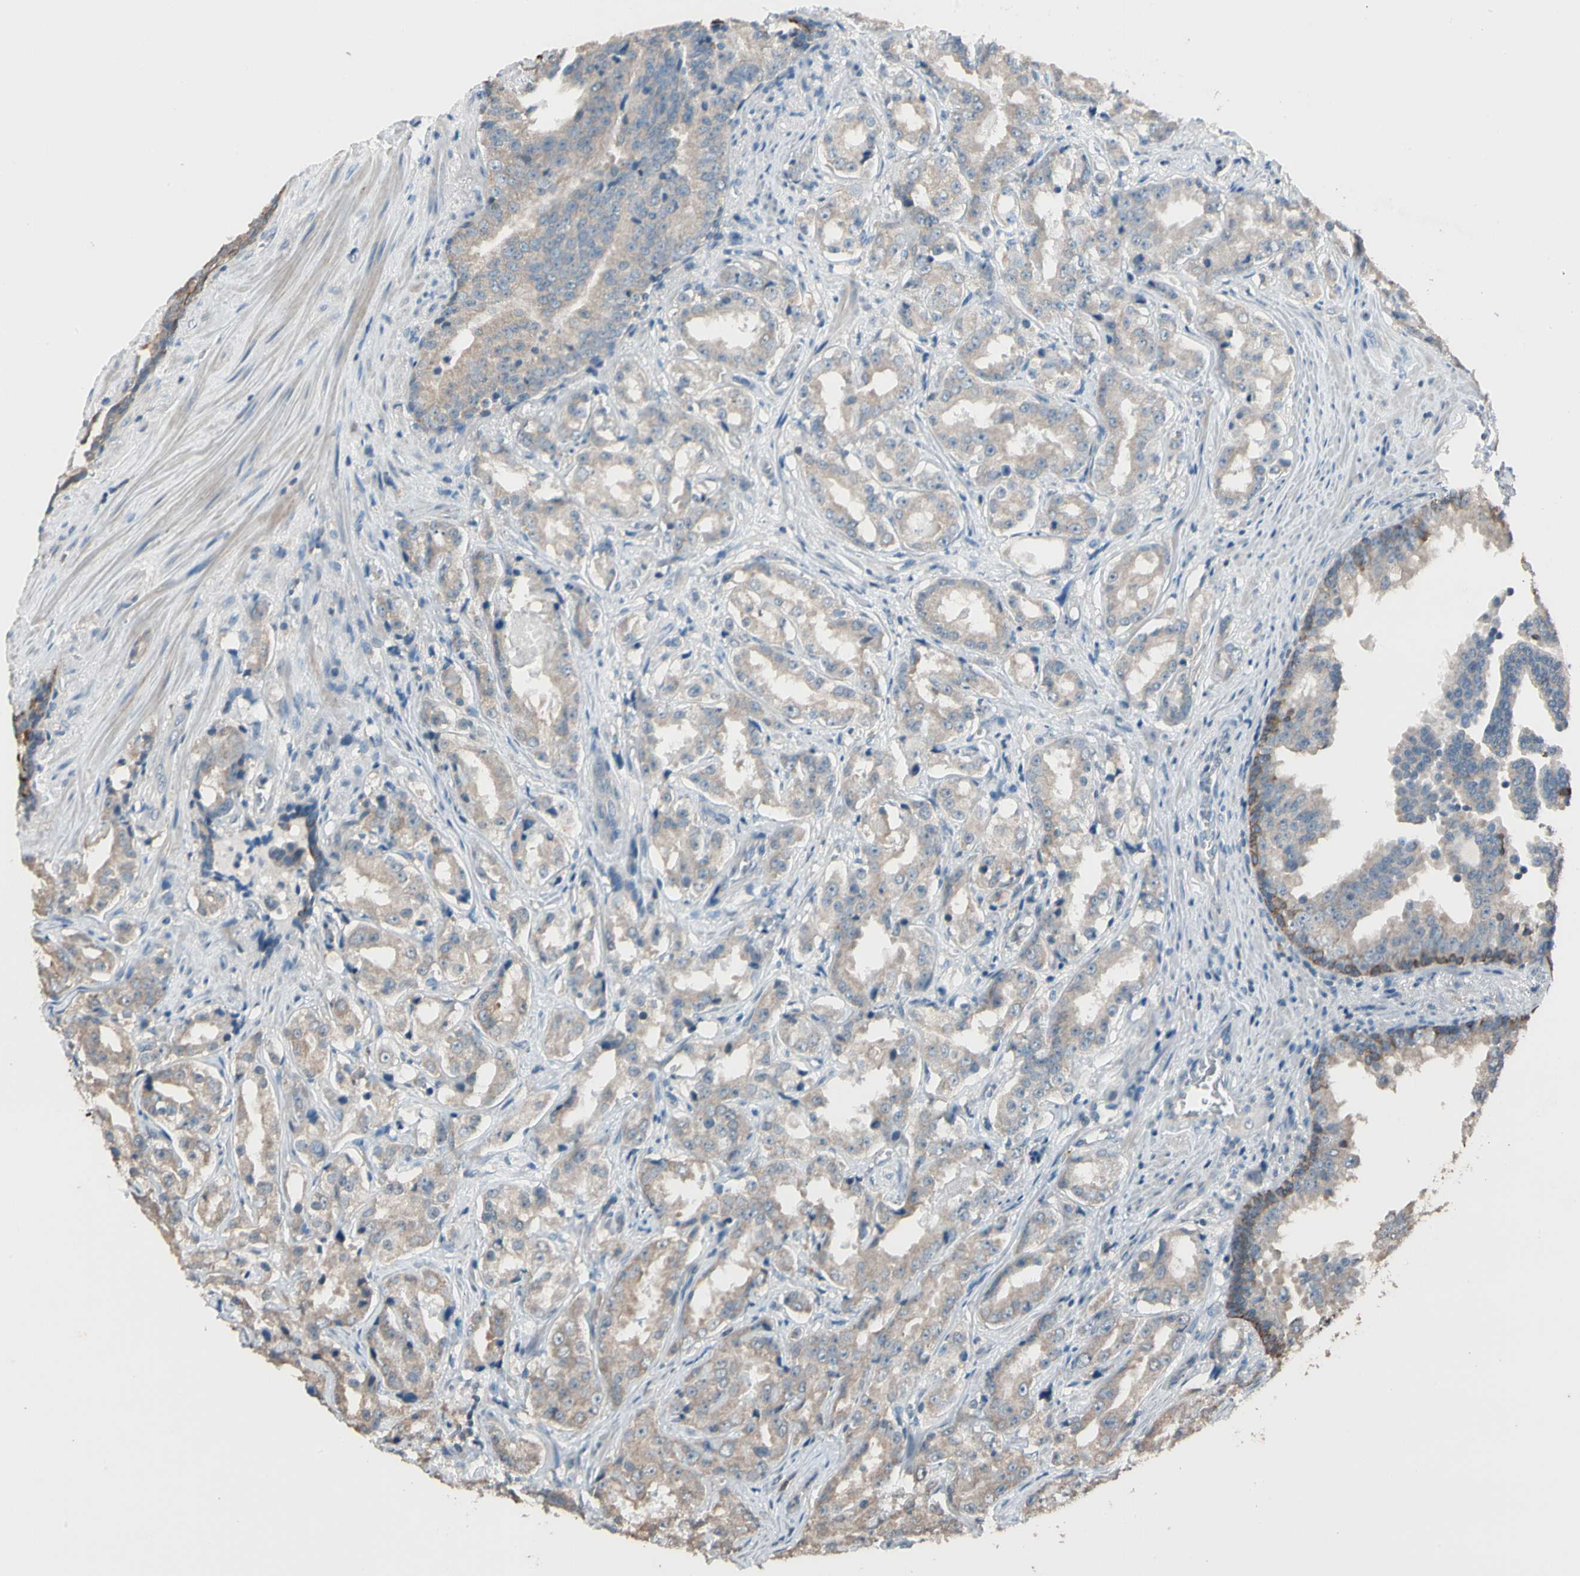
{"staining": {"intensity": "weak", "quantity": ">75%", "location": "cytoplasmic/membranous"}, "tissue": "prostate cancer", "cell_type": "Tumor cells", "image_type": "cancer", "snomed": [{"axis": "morphology", "description": "Adenocarcinoma, High grade"}, {"axis": "topography", "description": "Prostate"}], "caption": "Protein staining exhibits weak cytoplasmic/membranous staining in approximately >75% of tumor cells in high-grade adenocarcinoma (prostate).", "gene": "MAP3K7", "patient": {"sex": "male", "age": 73}}